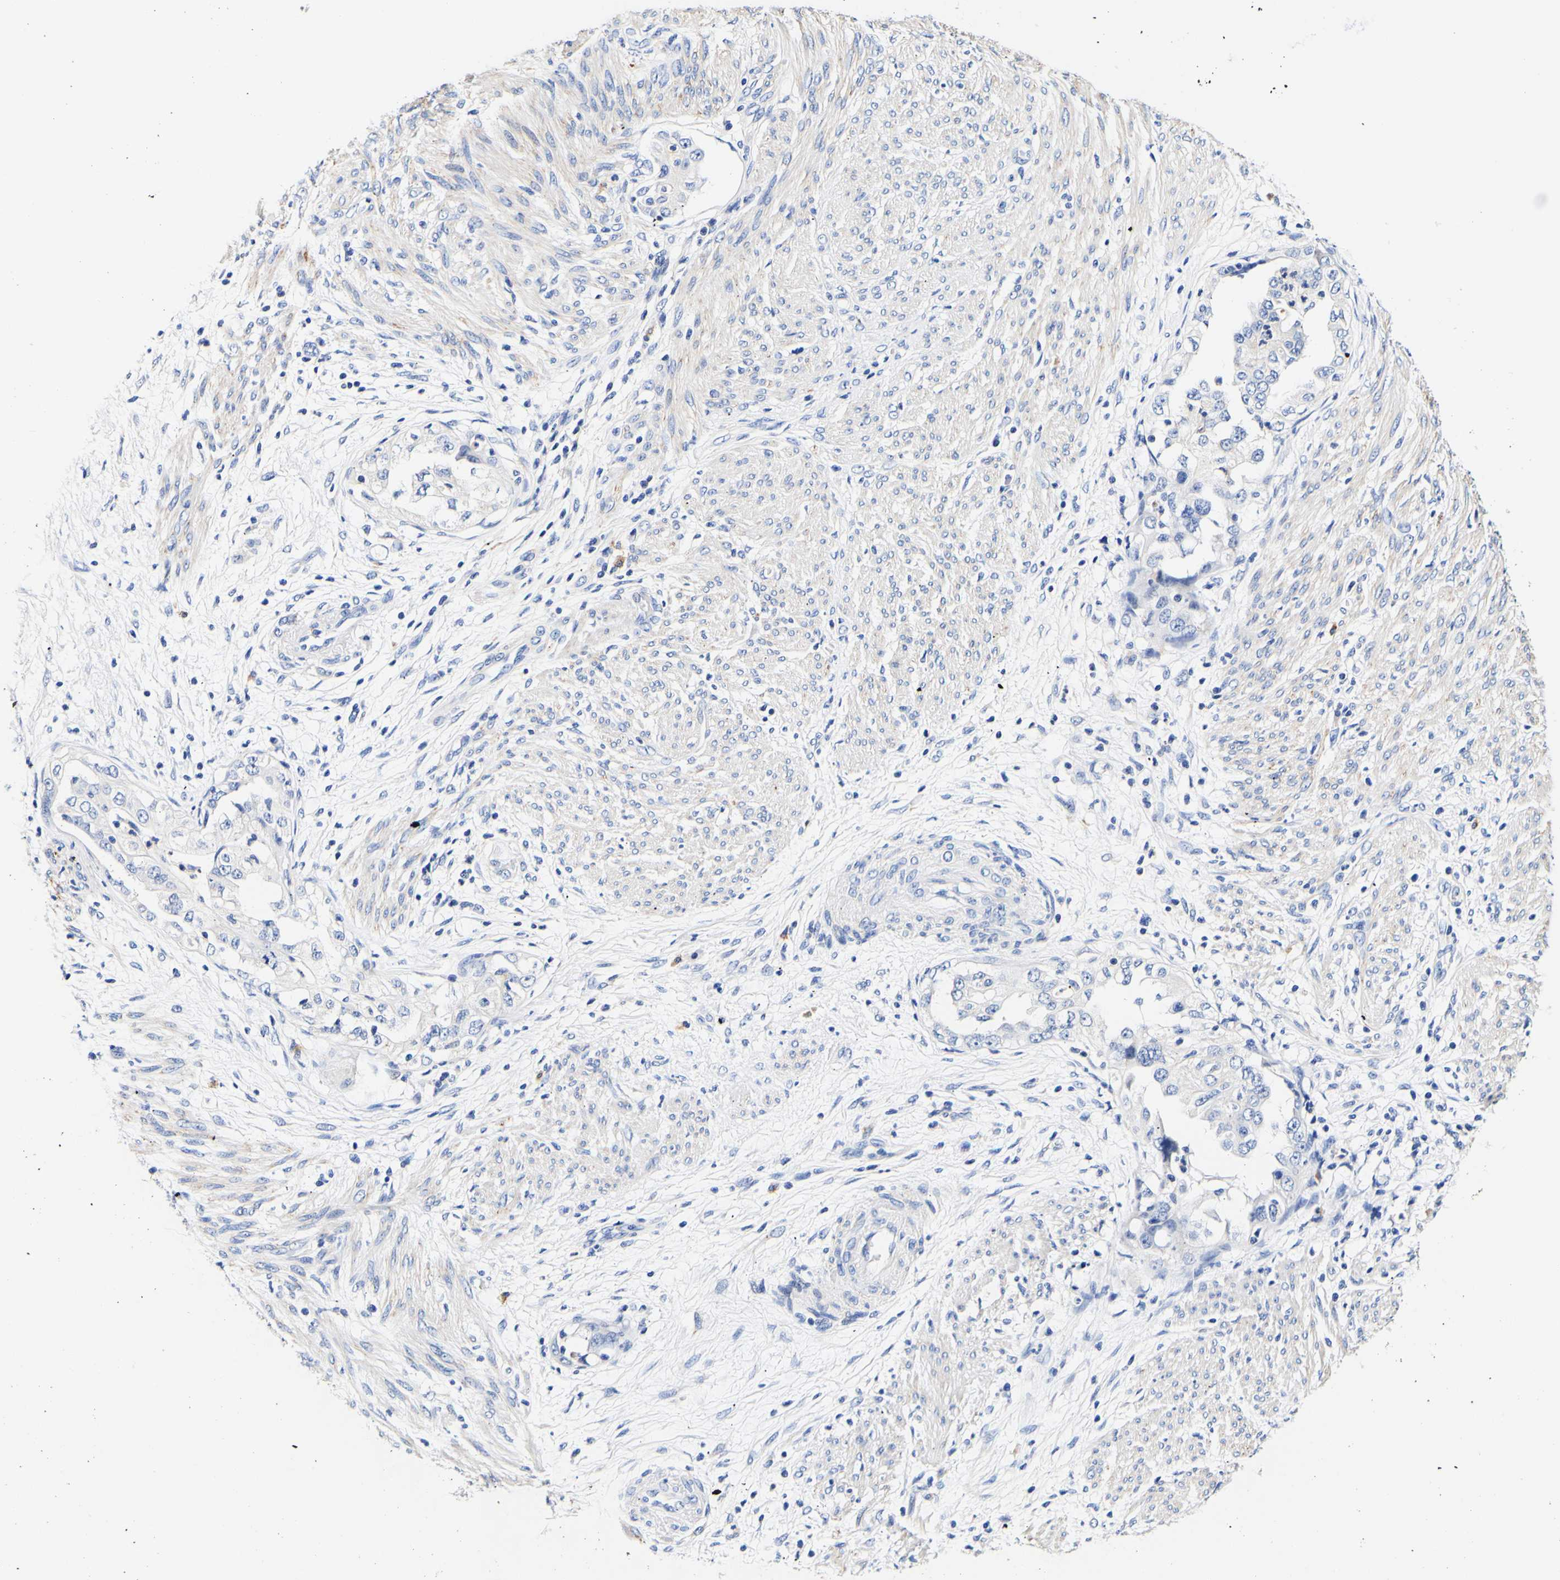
{"staining": {"intensity": "negative", "quantity": "none", "location": "none"}, "tissue": "endometrial cancer", "cell_type": "Tumor cells", "image_type": "cancer", "snomed": [{"axis": "morphology", "description": "Adenocarcinoma, NOS"}, {"axis": "topography", "description": "Endometrium"}], "caption": "Immunohistochemical staining of endometrial cancer (adenocarcinoma) shows no significant expression in tumor cells.", "gene": "CAMK4", "patient": {"sex": "female", "age": 85}}